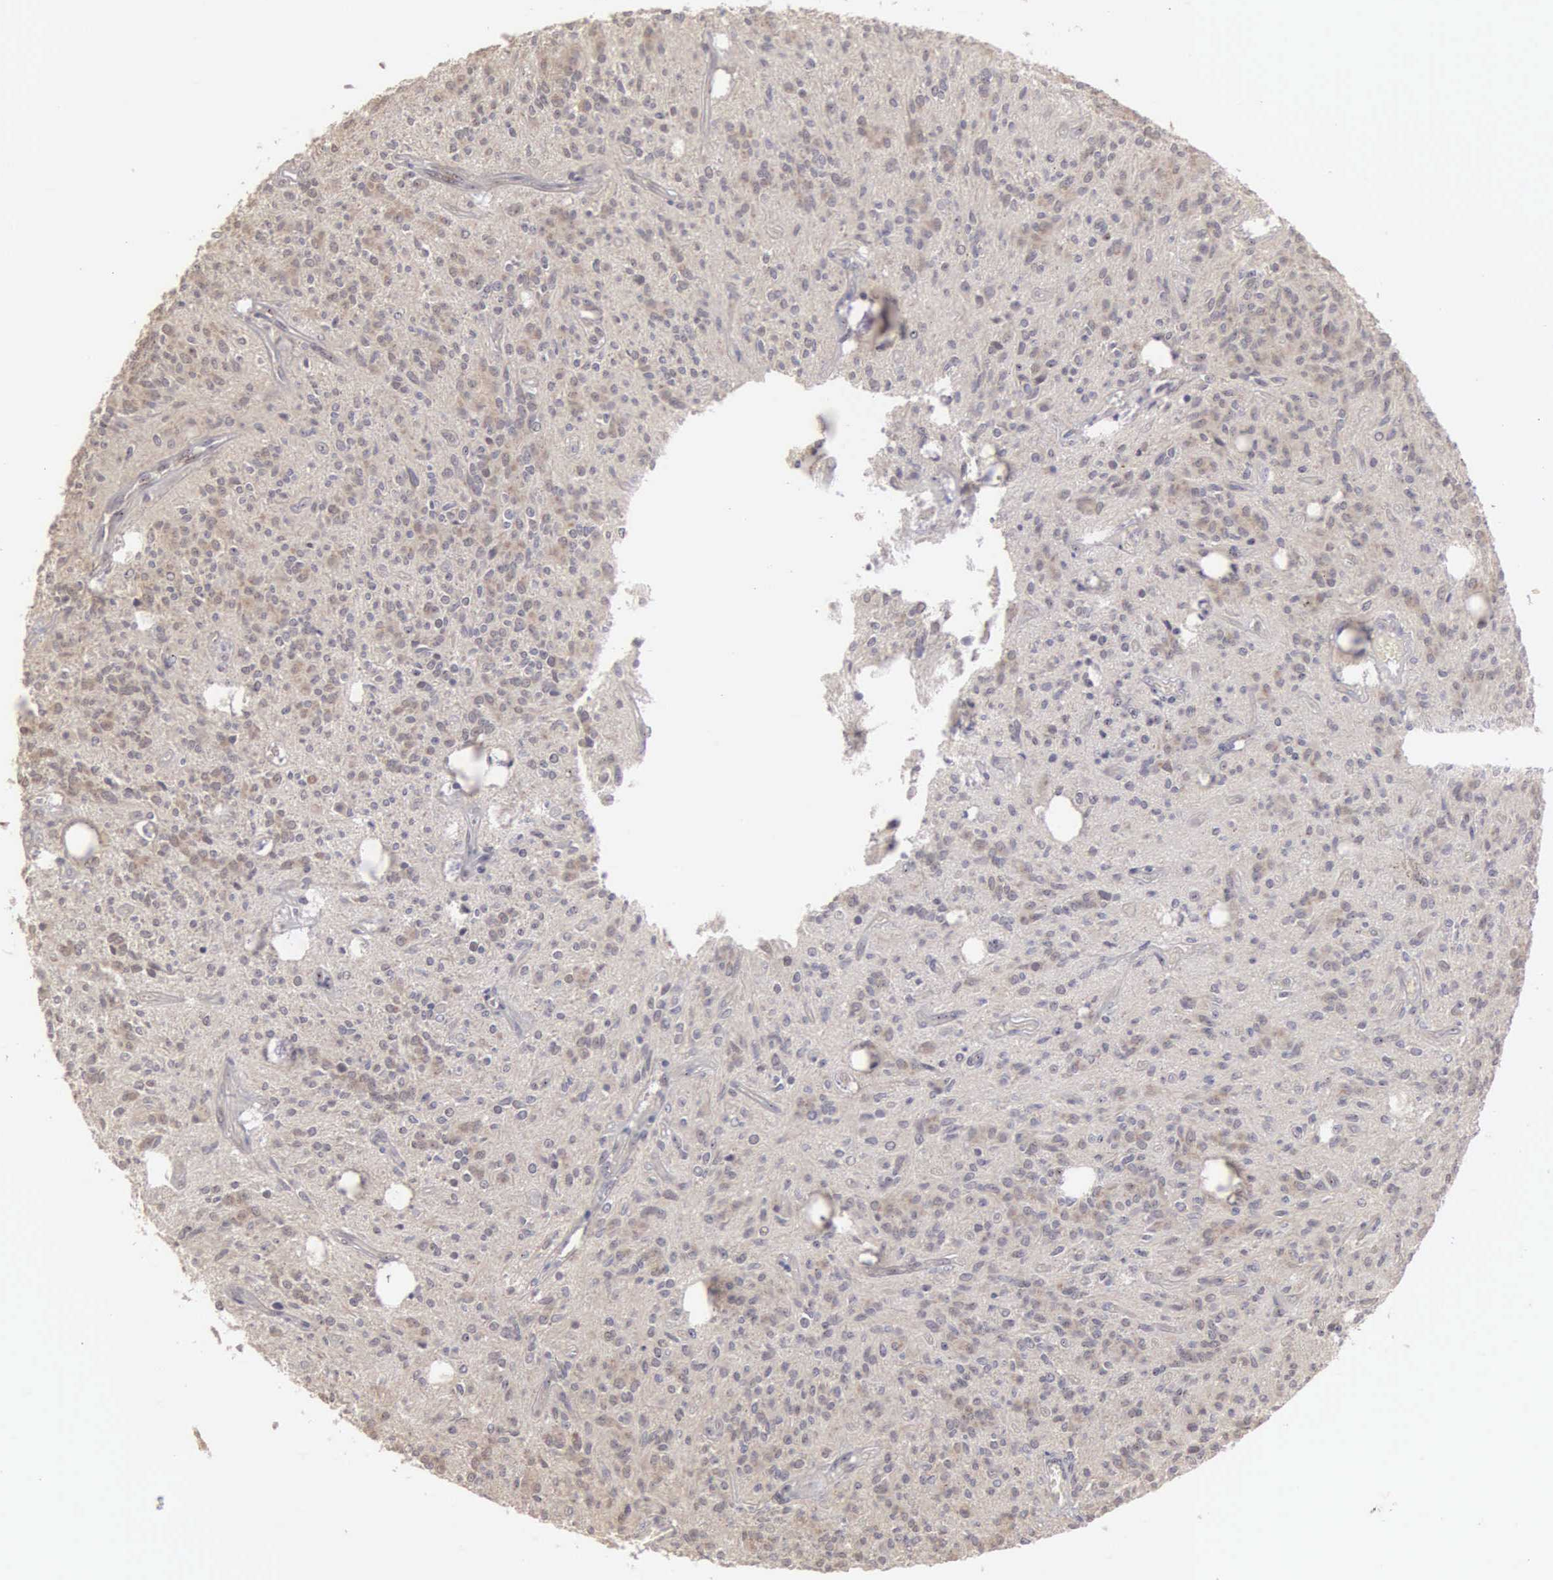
{"staining": {"intensity": "negative", "quantity": "none", "location": "none"}, "tissue": "glioma", "cell_type": "Tumor cells", "image_type": "cancer", "snomed": [{"axis": "morphology", "description": "Glioma, malignant, Low grade"}, {"axis": "topography", "description": "Brain"}], "caption": "This is an IHC micrograph of human glioma. There is no staining in tumor cells.", "gene": "AMN", "patient": {"sex": "female", "age": 15}}